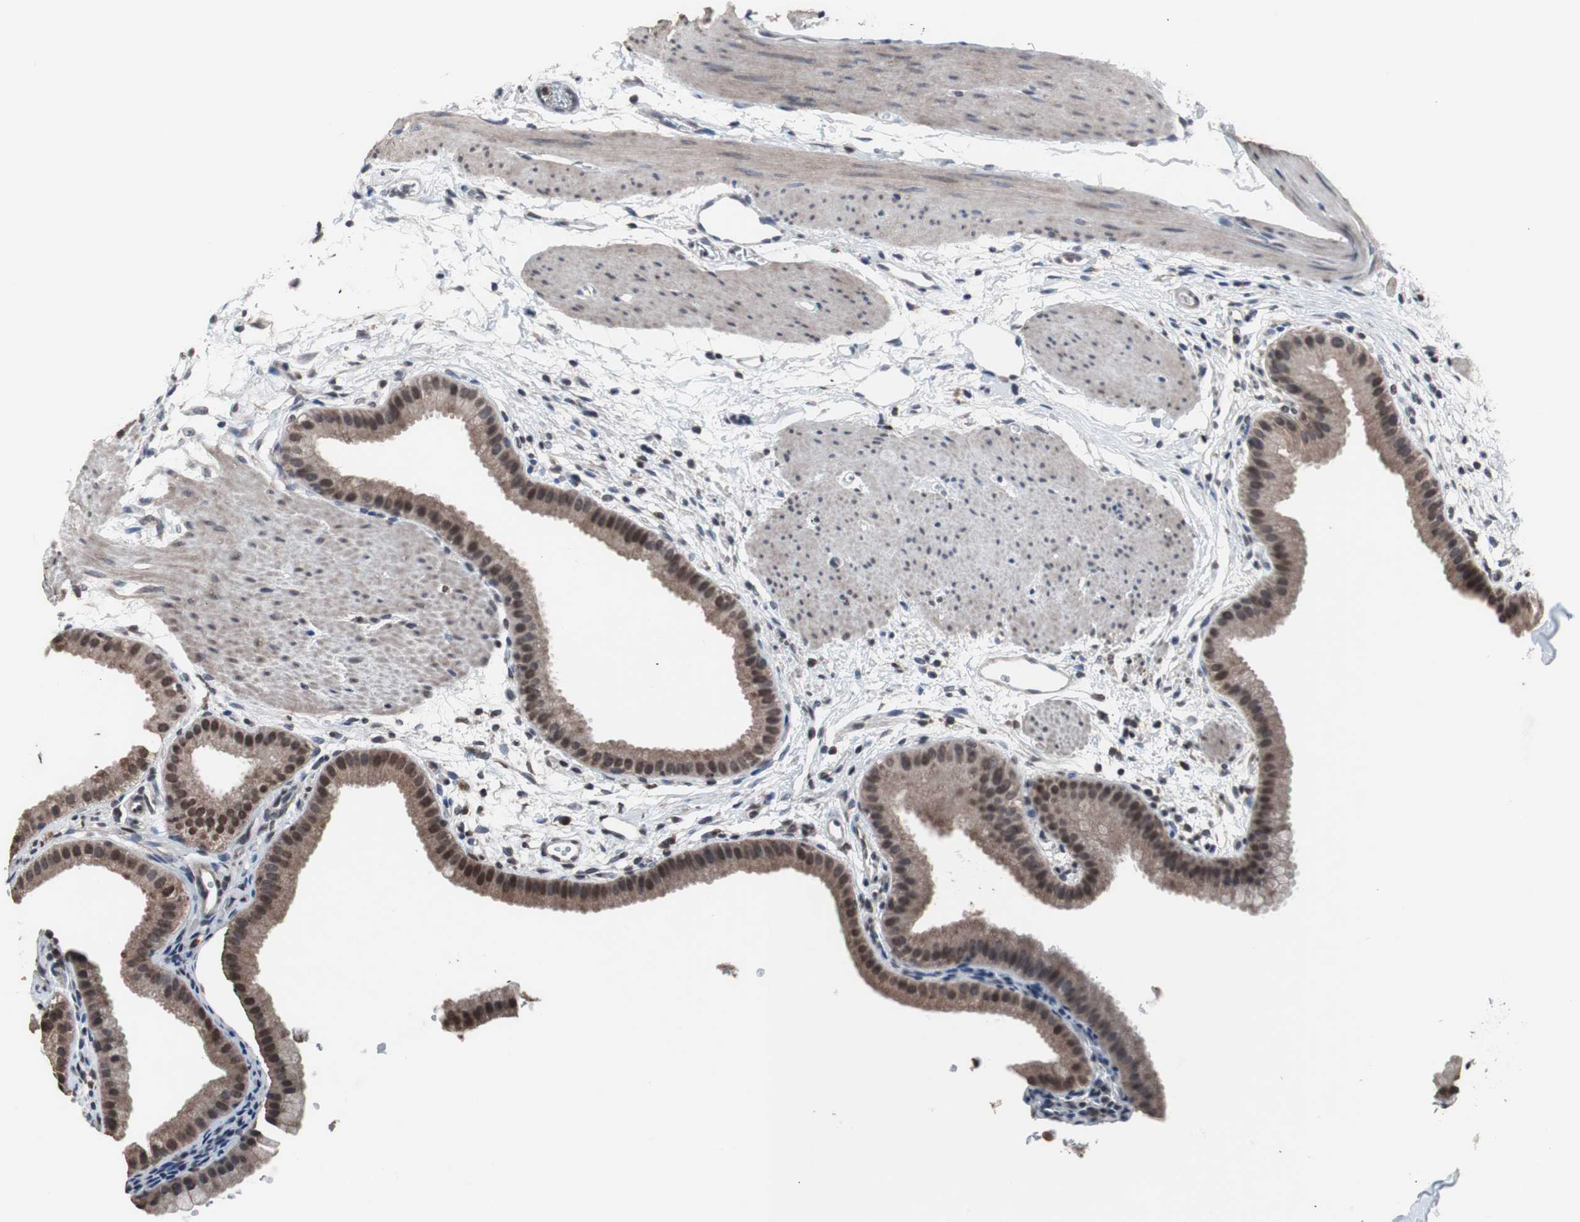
{"staining": {"intensity": "strong", "quantity": ">75%", "location": "cytoplasmic/membranous,nuclear"}, "tissue": "gallbladder", "cell_type": "Glandular cells", "image_type": "normal", "snomed": [{"axis": "morphology", "description": "Normal tissue, NOS"}, {"axis": "topography", "description": "Gallbladder"}], "caption": "A brown stain shows strong cytoplasmic/membranous,nuclear staining of a protein in glandular cells of benign gallbladder.", "gene": "MED27", "patient": {"sex": "female", "age": 64}}